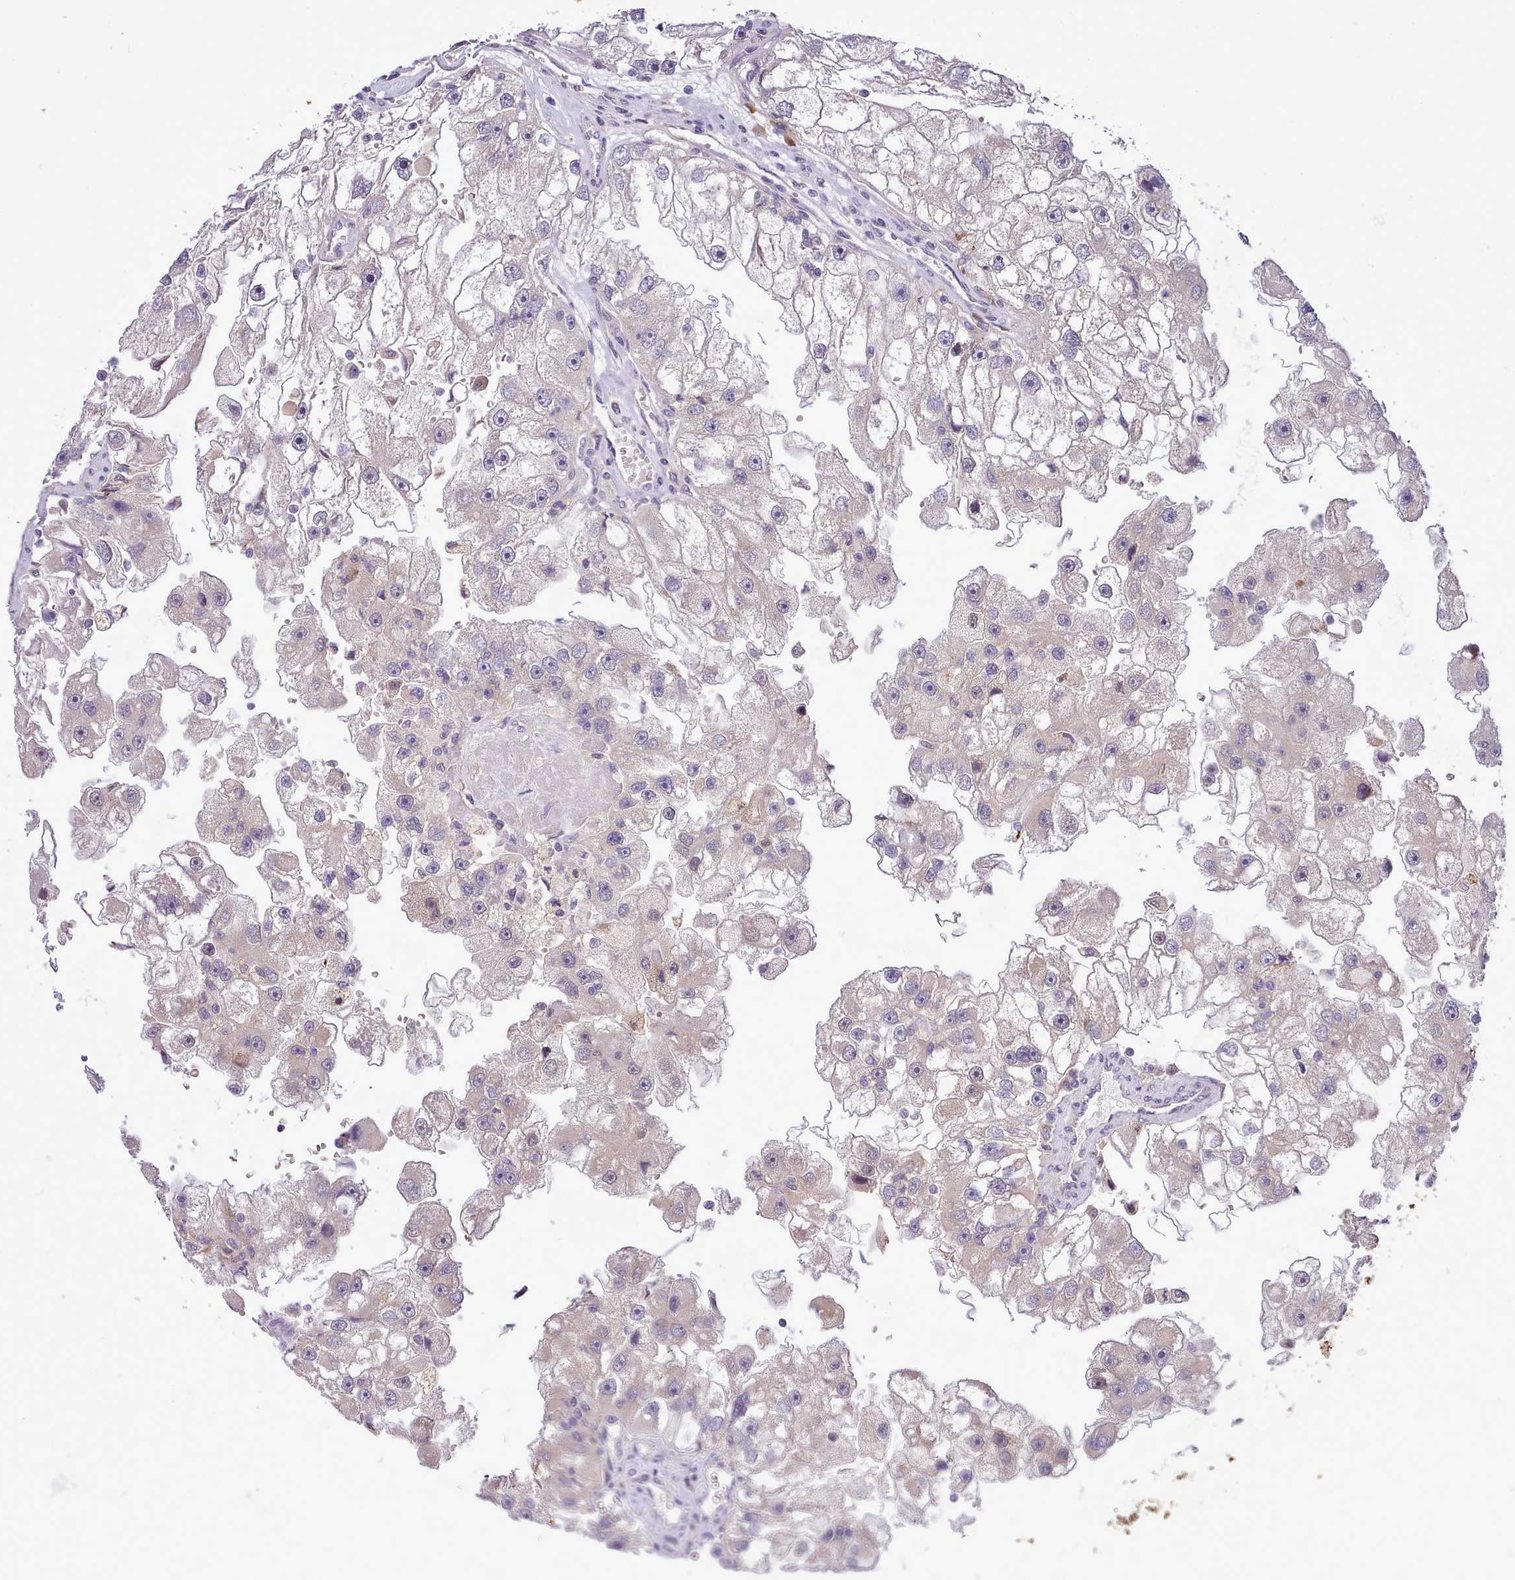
{"staining": {"intensity": "negative", "quantity": "none", "location": "none"}, "tissue": "renal cancer", "cell_type": "Tumor cells", "image_type": "cancer", "snomed": [{"axis": "morphology", "description": "Adenocarcinoma, NOS"}, {"axis": "topography", "description": "Kidney"}], "caption": "Tumor cells are negative for brown protein staining in adenocarcinoma (renal).", "gene": "FAM83E", "patient": {"sex": "male", "age": 63}}